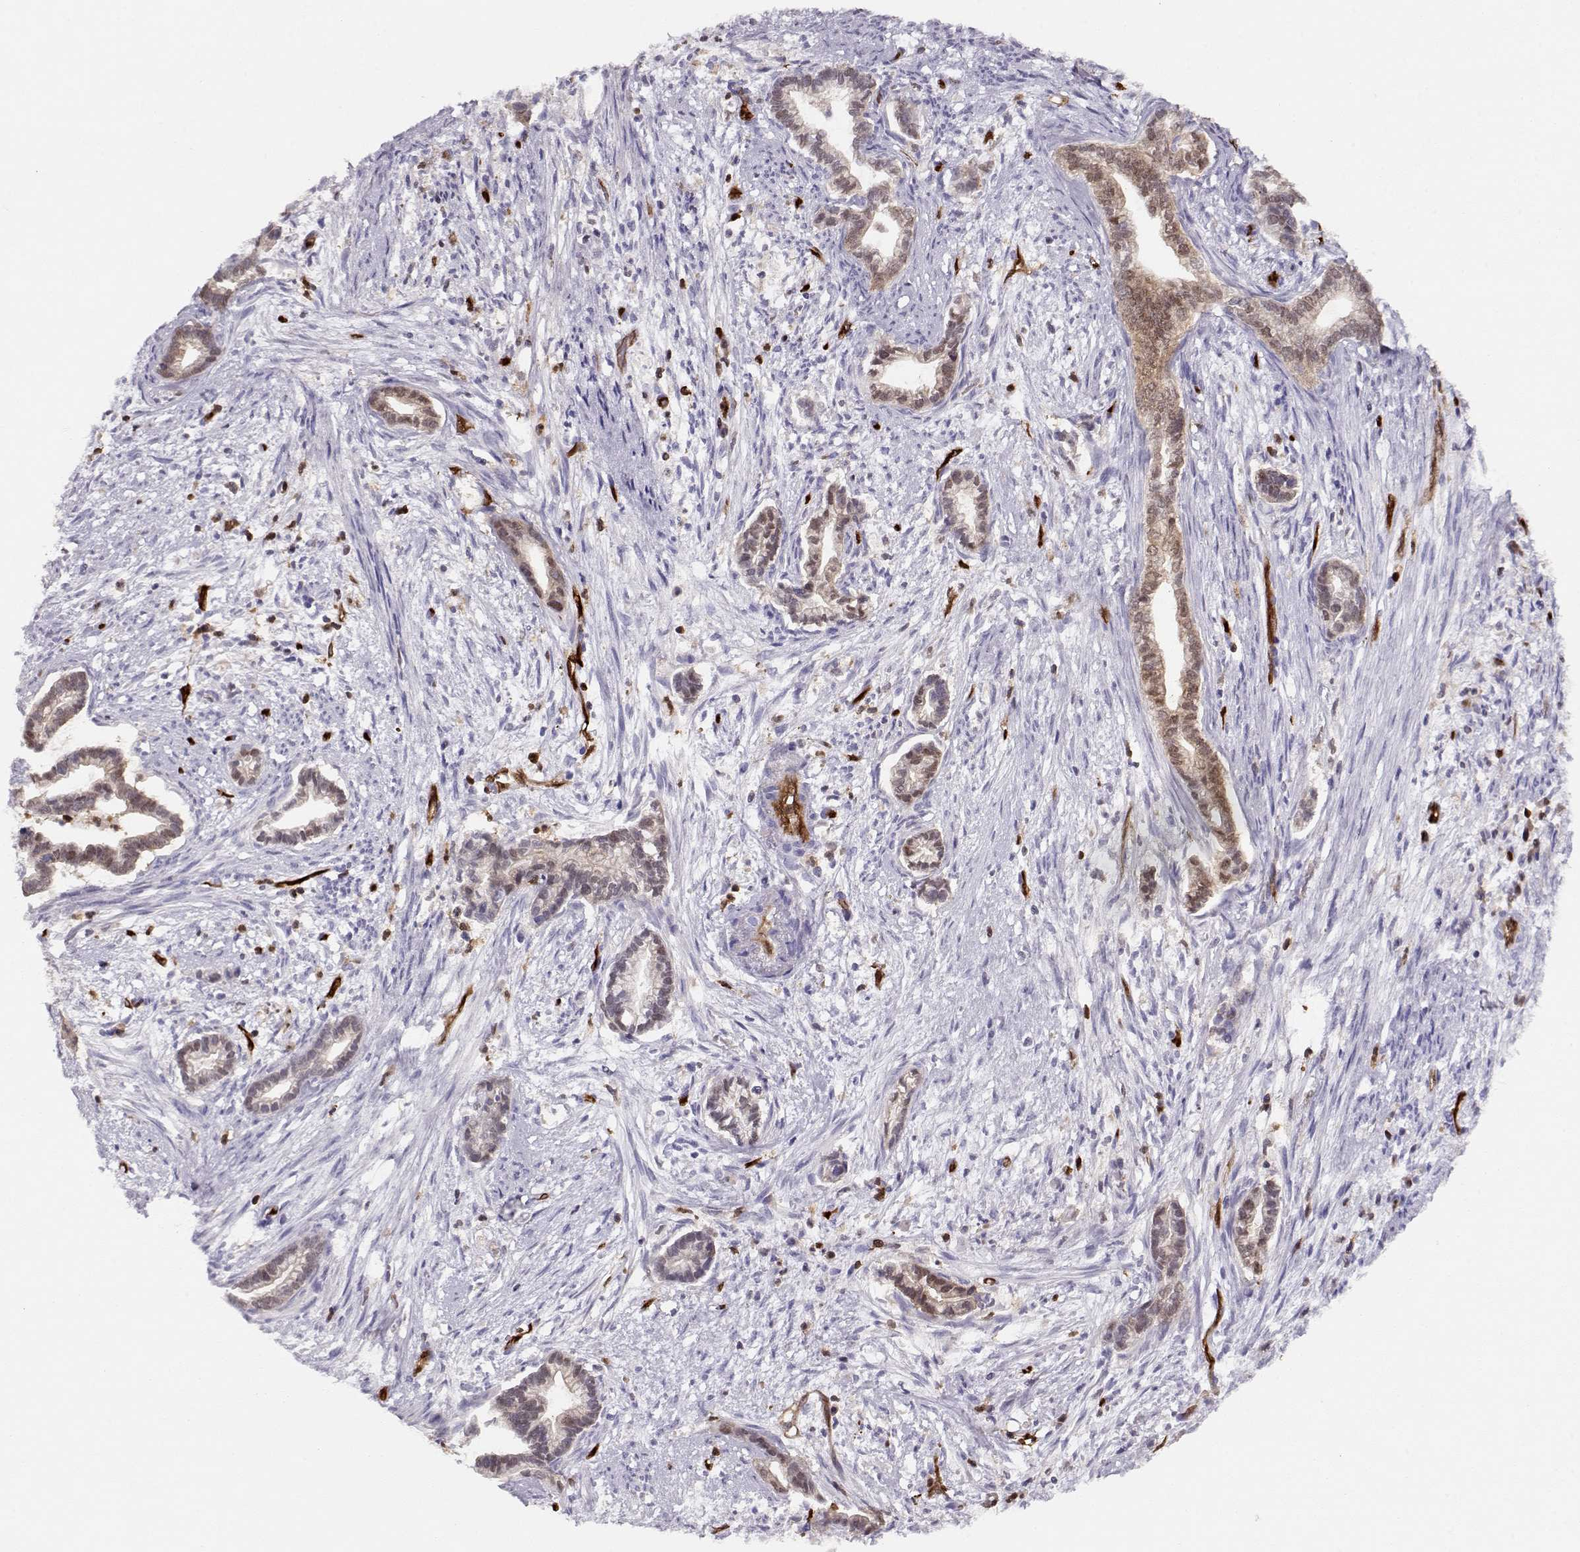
{"staining": {"intensity": "weak", "quantity": "25%-75%", "location": "nuclear"}, "tissue": "cervical cancer", "cell_type": "Tumor cells", "image_type": "cancer", "snomed": [{"axis": "morphology", "description": "Adenocarcinoma, NOS"}, {"axis": "topography", "description": "Cervix"}], "caption": "Cervical cancer (adenocarcinoma) stained for a protein displays weak nuclear positivity in tumor cells.", "gene": "PNP", "patient": {"sex": "female", "age": 62}}